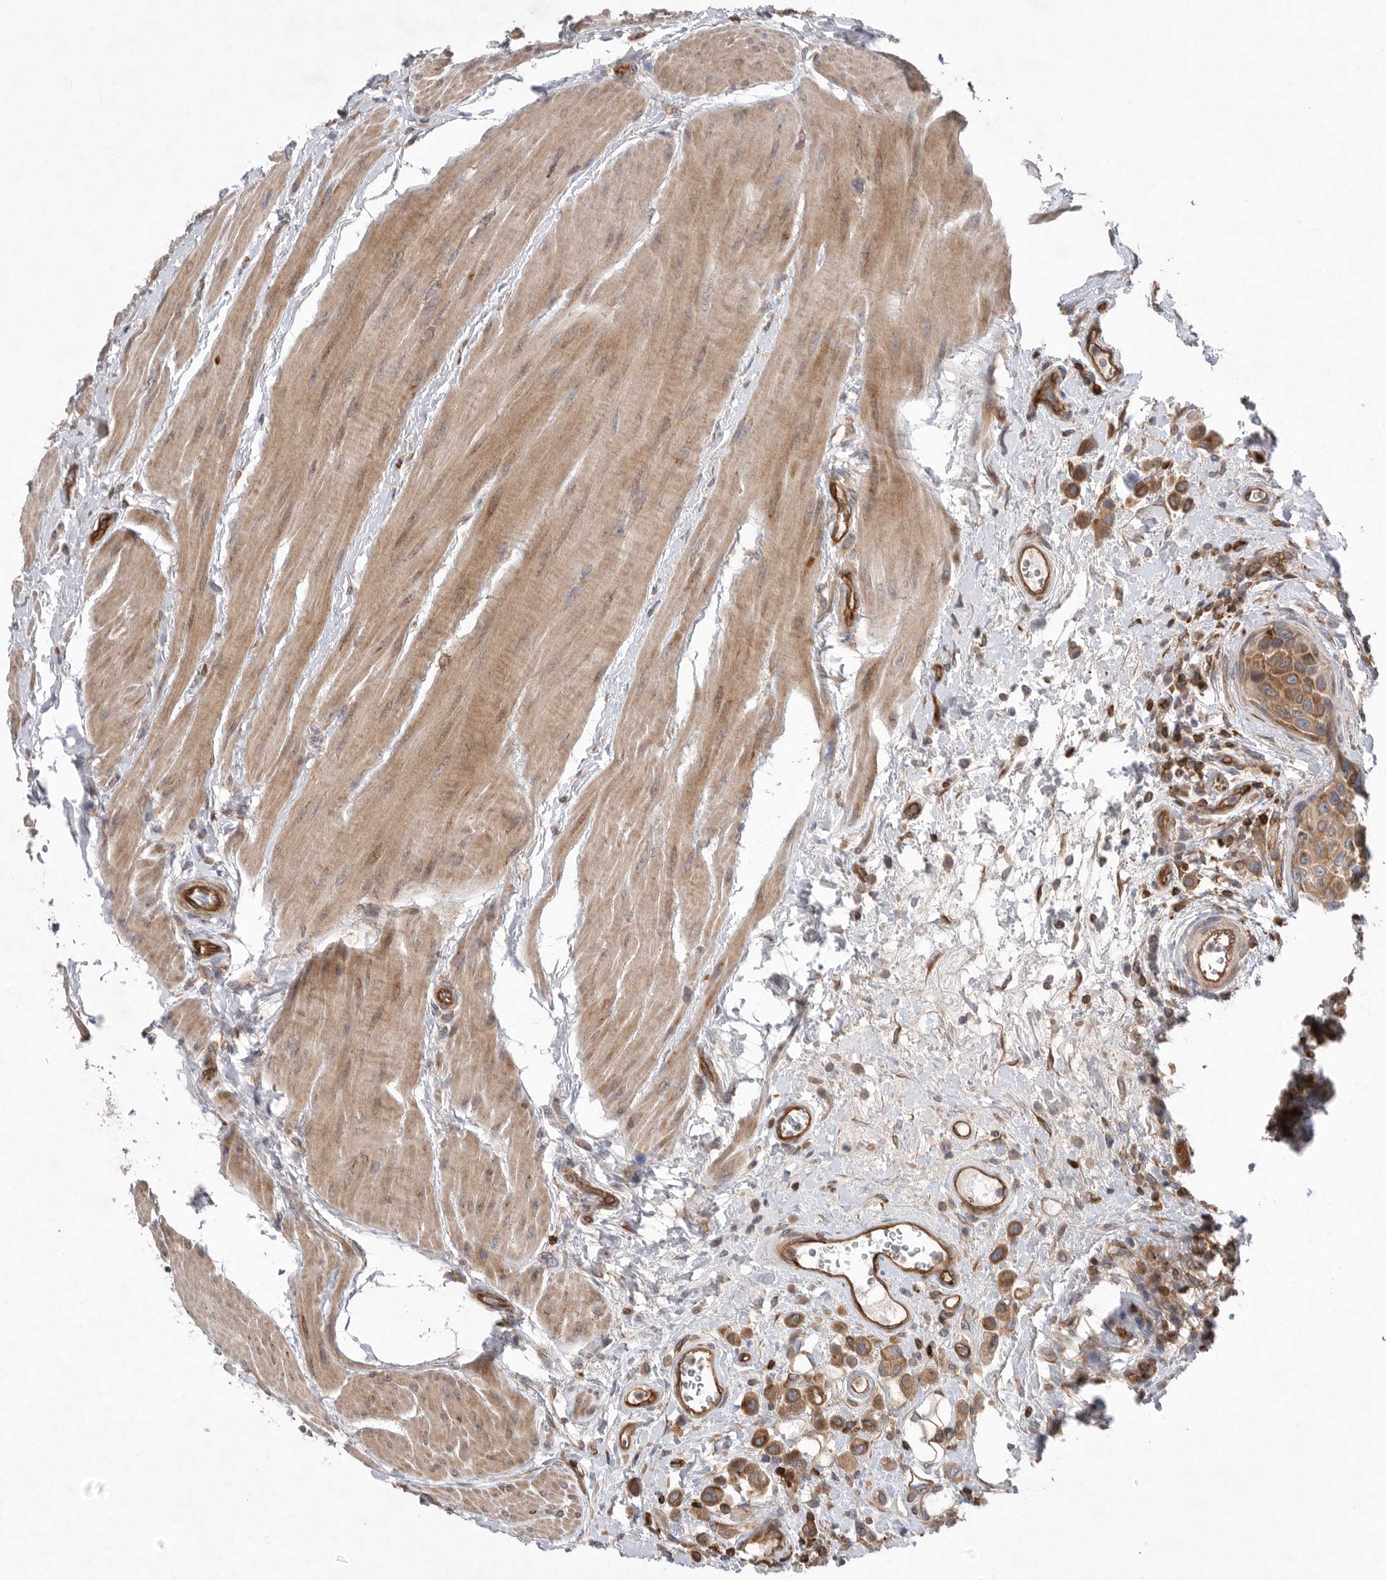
{"staining": {"intensity": "moderate", "quantity": ">75%", "location": "cytoplasmic/membranous"}, "tissue": "urothelial cancer", "cell_type": "Tumor cells", "image_type": "cancer", "snomed": [{"axis": "morphology", "description": "Urothelial carcinoma, High grade"}, {"axis": "topography", "description": "Urinary bladder"}], "caption": "Protein staining demonstrates moderate cytoplasmic/membranous staining in about >75% of tumor cells in urothelial cancer. Nuclei are stained in blue.", "gene": "PRKCH", "patient": {"sex": "male", "age": 50}}